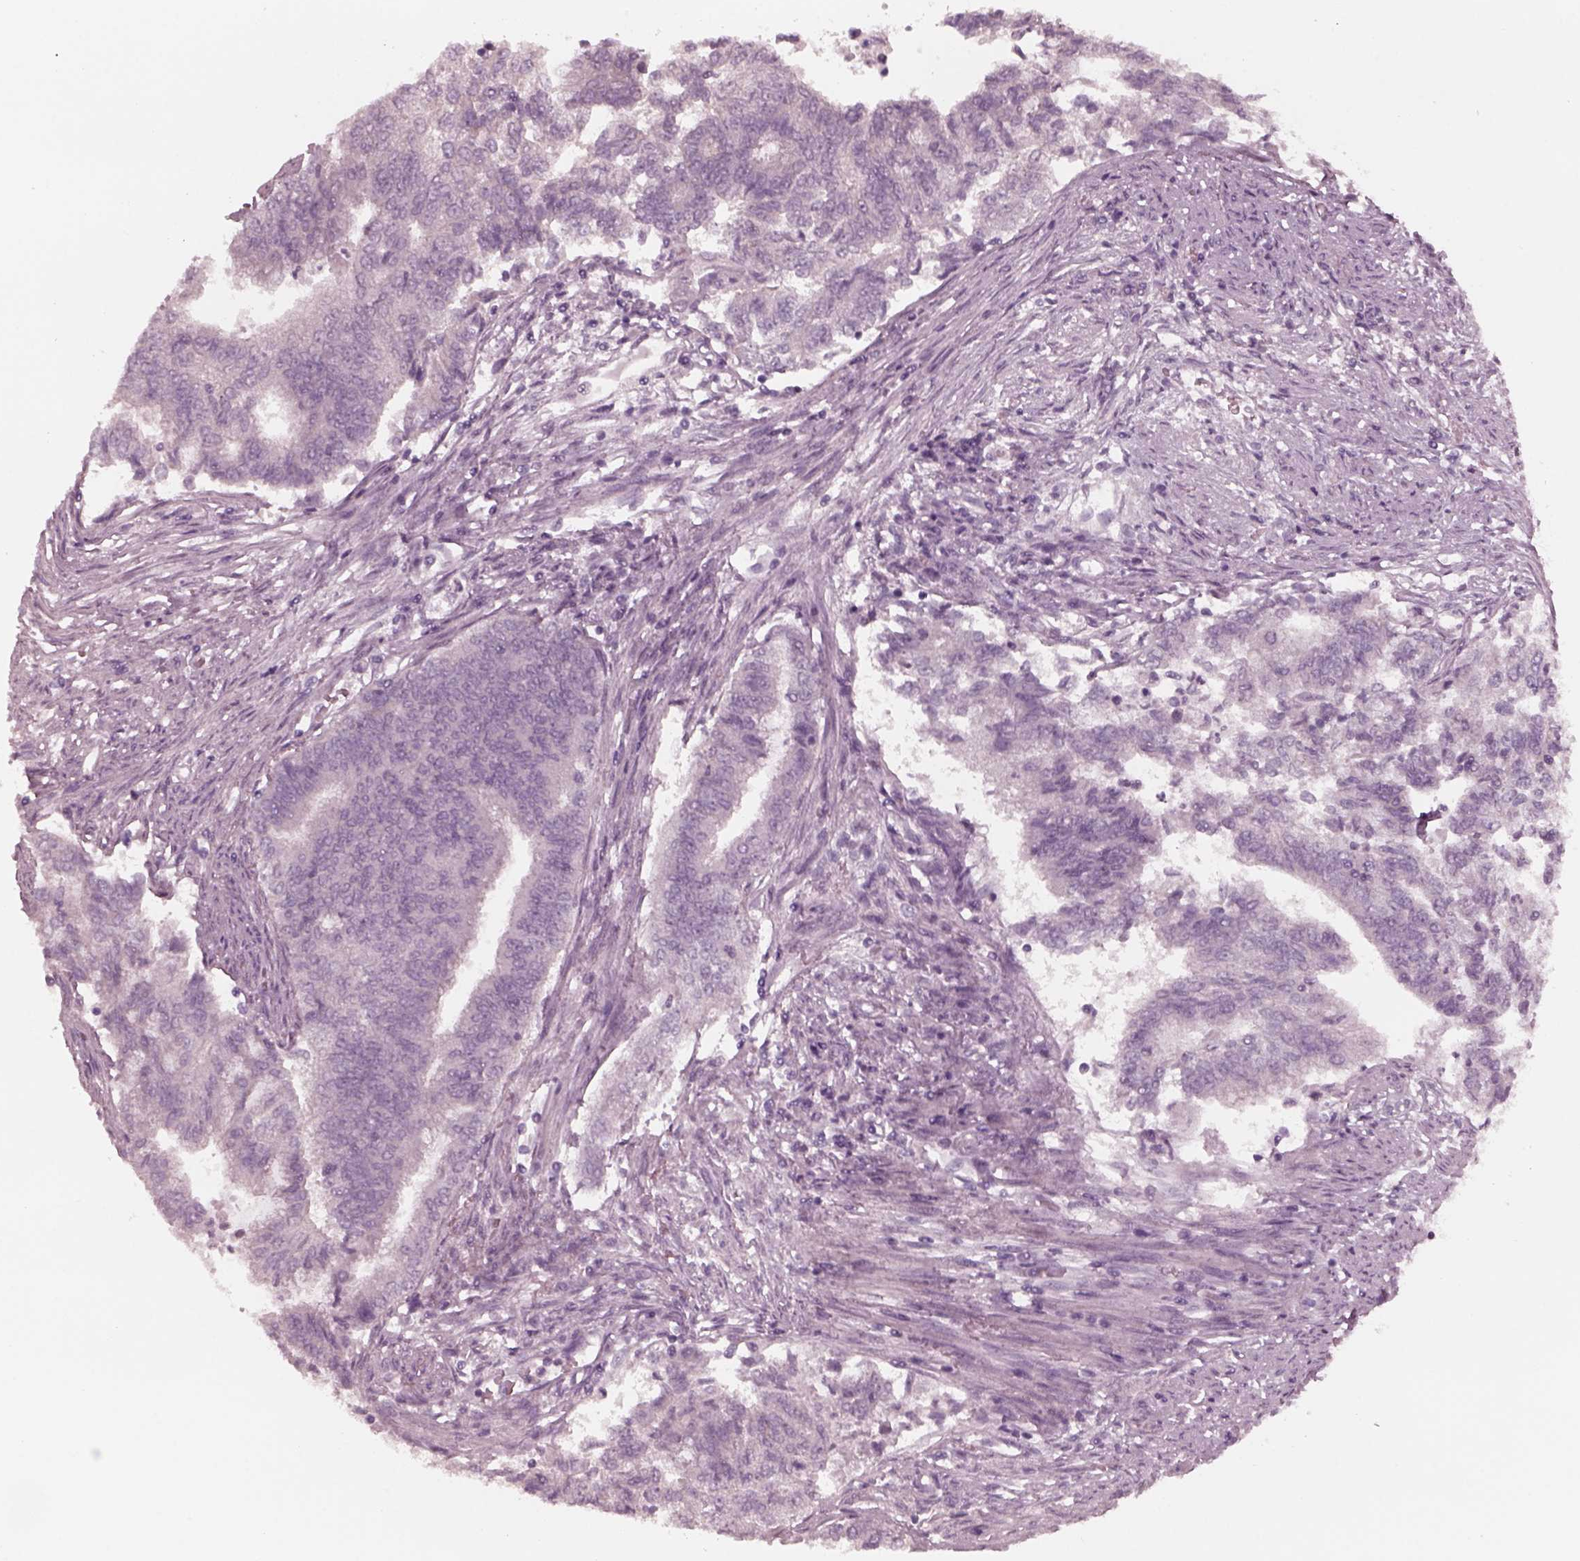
{"staining": {"intensity": "negative", "quantity": "none", "location": "none"}, "tissue": "endometrial cancer", "cell_type": "Tumor cells", "image_type": "cancer", "snomed": [{"axis": "morphology", "description": "Adenocarcinoma, NOS"}, {"axis": "topography", "description": "Endometrium"}], "caption": "High power microscopy micrograph of an immunohistochemistry photomicrograph of adenocarcinoma (endometrial), revealing no significant positivity in tumor cells.", "gene": "YY2", "patient": {"sex": "female", "age": 65}}